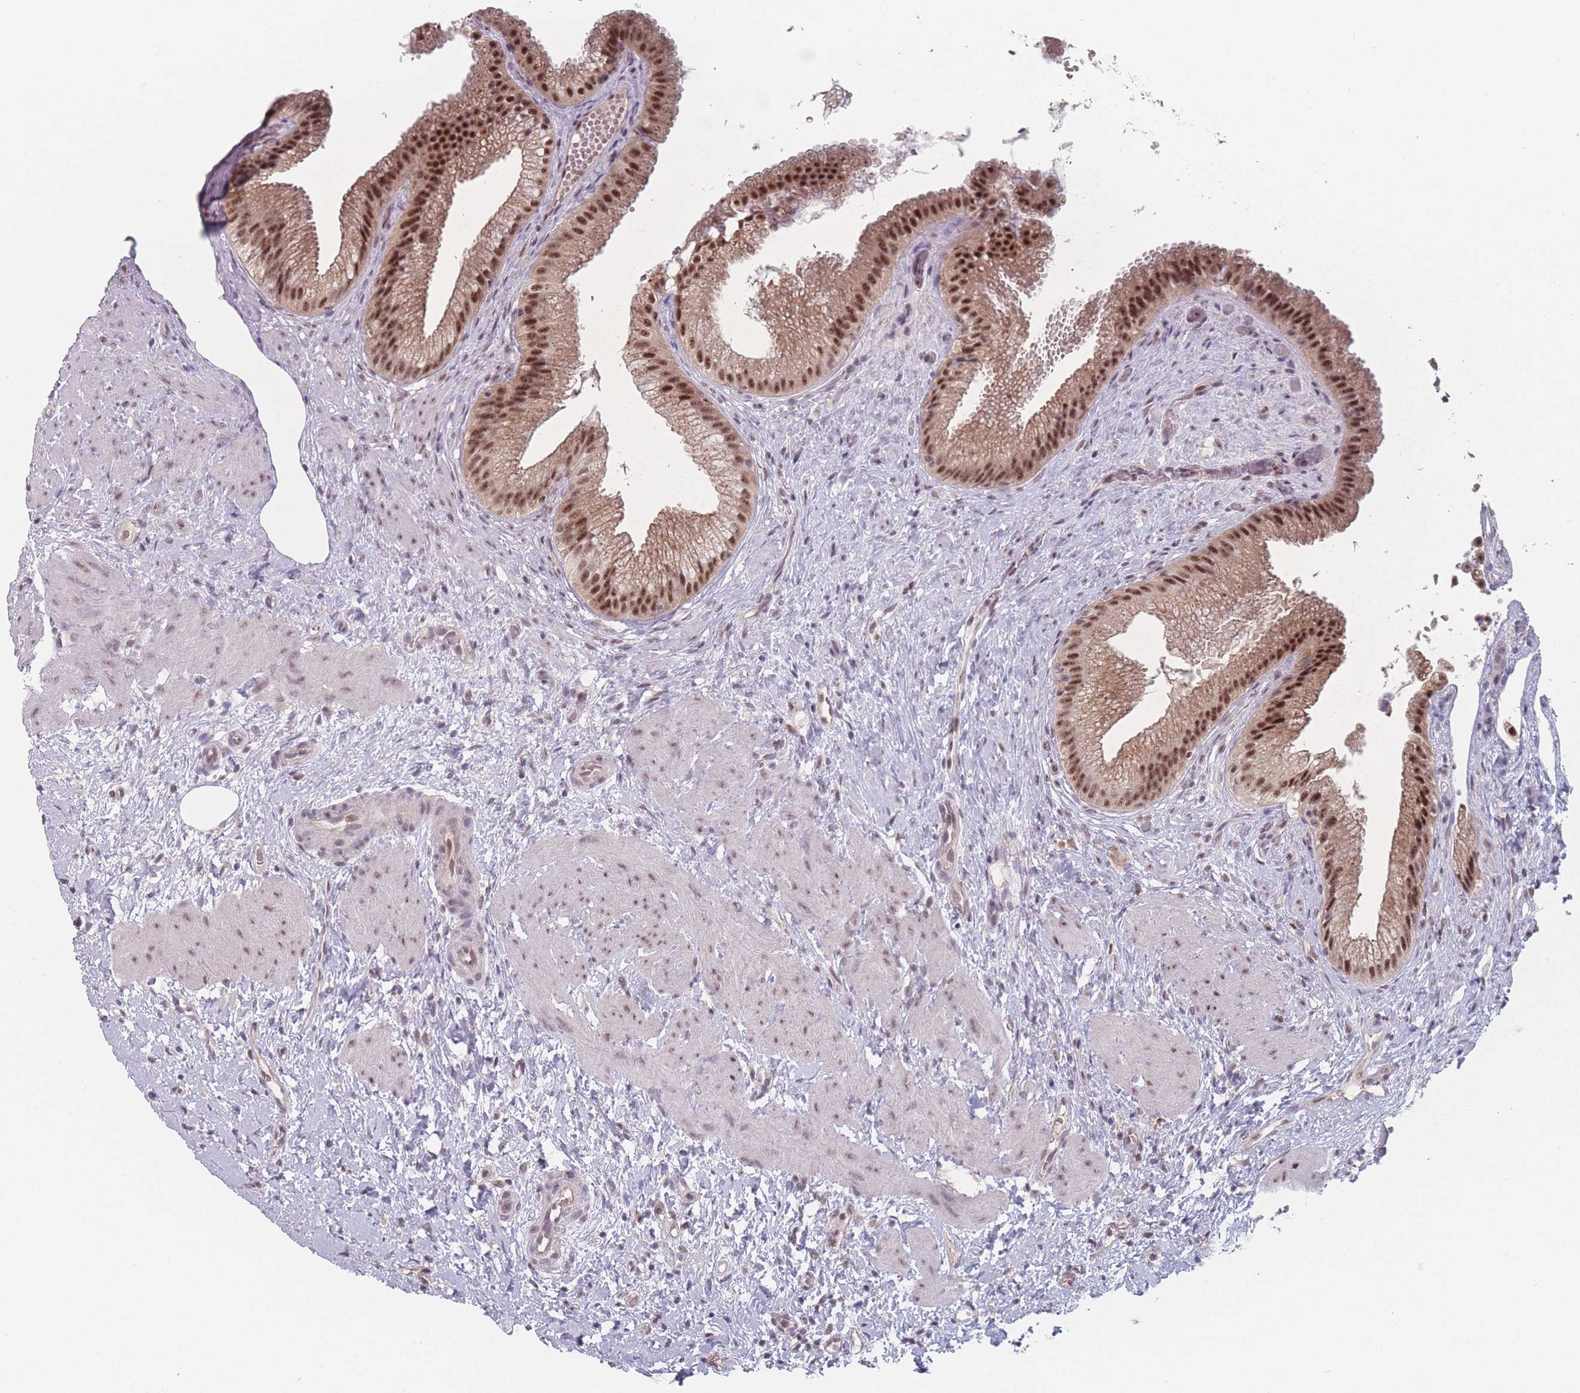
{"staining": {"intensity": "strong", "quantity": ">75%", "location": "nuclear"}, "tissue": "gallbladder", "cell_type": "Glandular cells", "image_type": "normal", "snomed": [{"axis": "morphology", "description": "Normal tissue, NOS"}, {"axis": "topography", "description": "Gallbladder"}], "caption": "This is a histology image of immunohistochemistry staining of benign gallbladder, which shows strong staining in the nuclear of glandular cells.", "gene": "ZC3H14", "patient": {"sex": "female", "age": 64}}